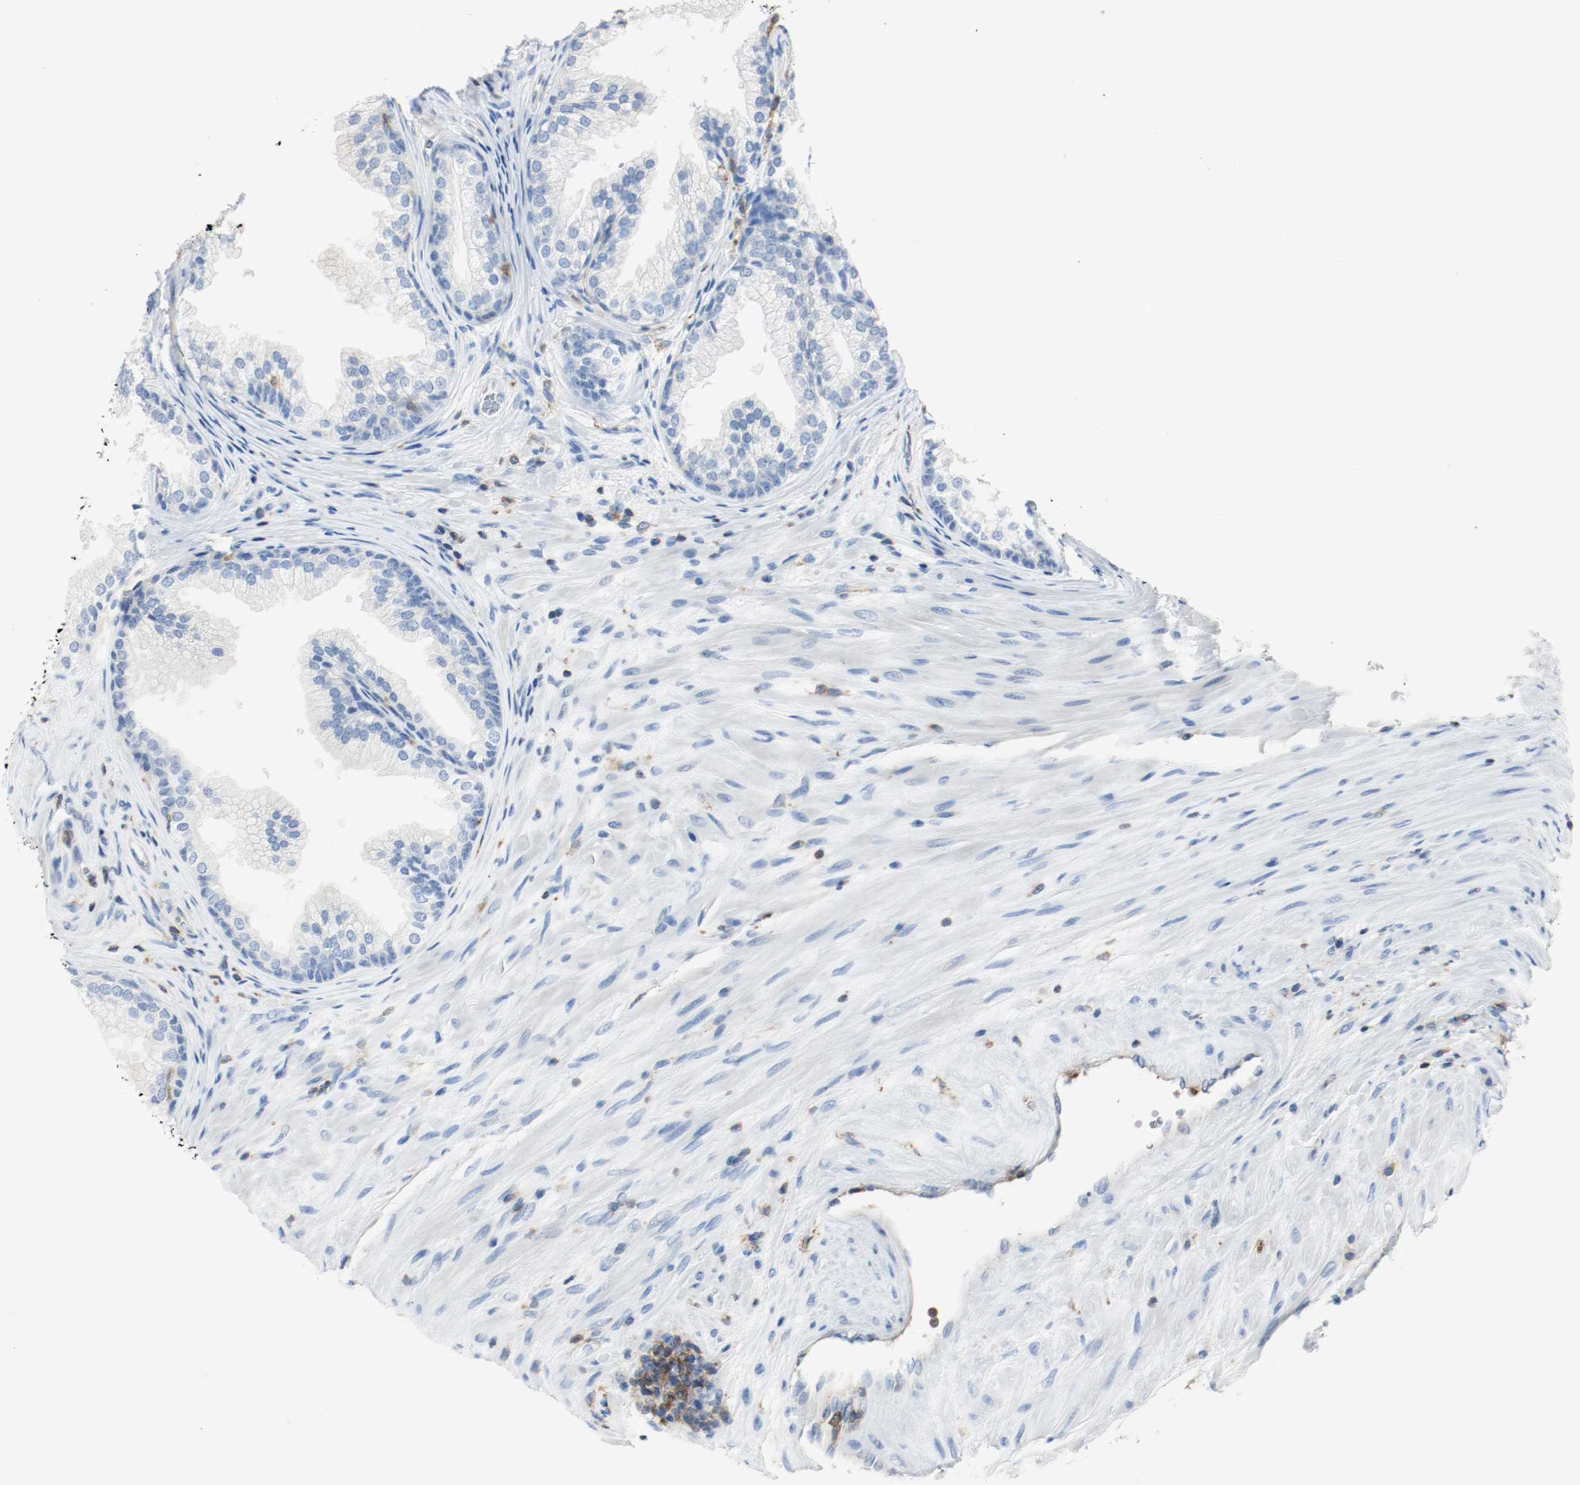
{"staining": {"intensity": "negative", "quantity": "none", "location": "none"}, "tissue": "prostate", "cell_type": "Glandular cells", "image_type": "normal", "snomed": [{"axis": "morphology", "description": "Normal tissue, NOS"}, {"axis": "topography", "description": "Prostate"}], "caption": "Immunohistochemistry of normal prostate demonstrates no staining in glandular cells.", "gene": "ARPC1B", "patient": {"sex": "male", "age": 76}}